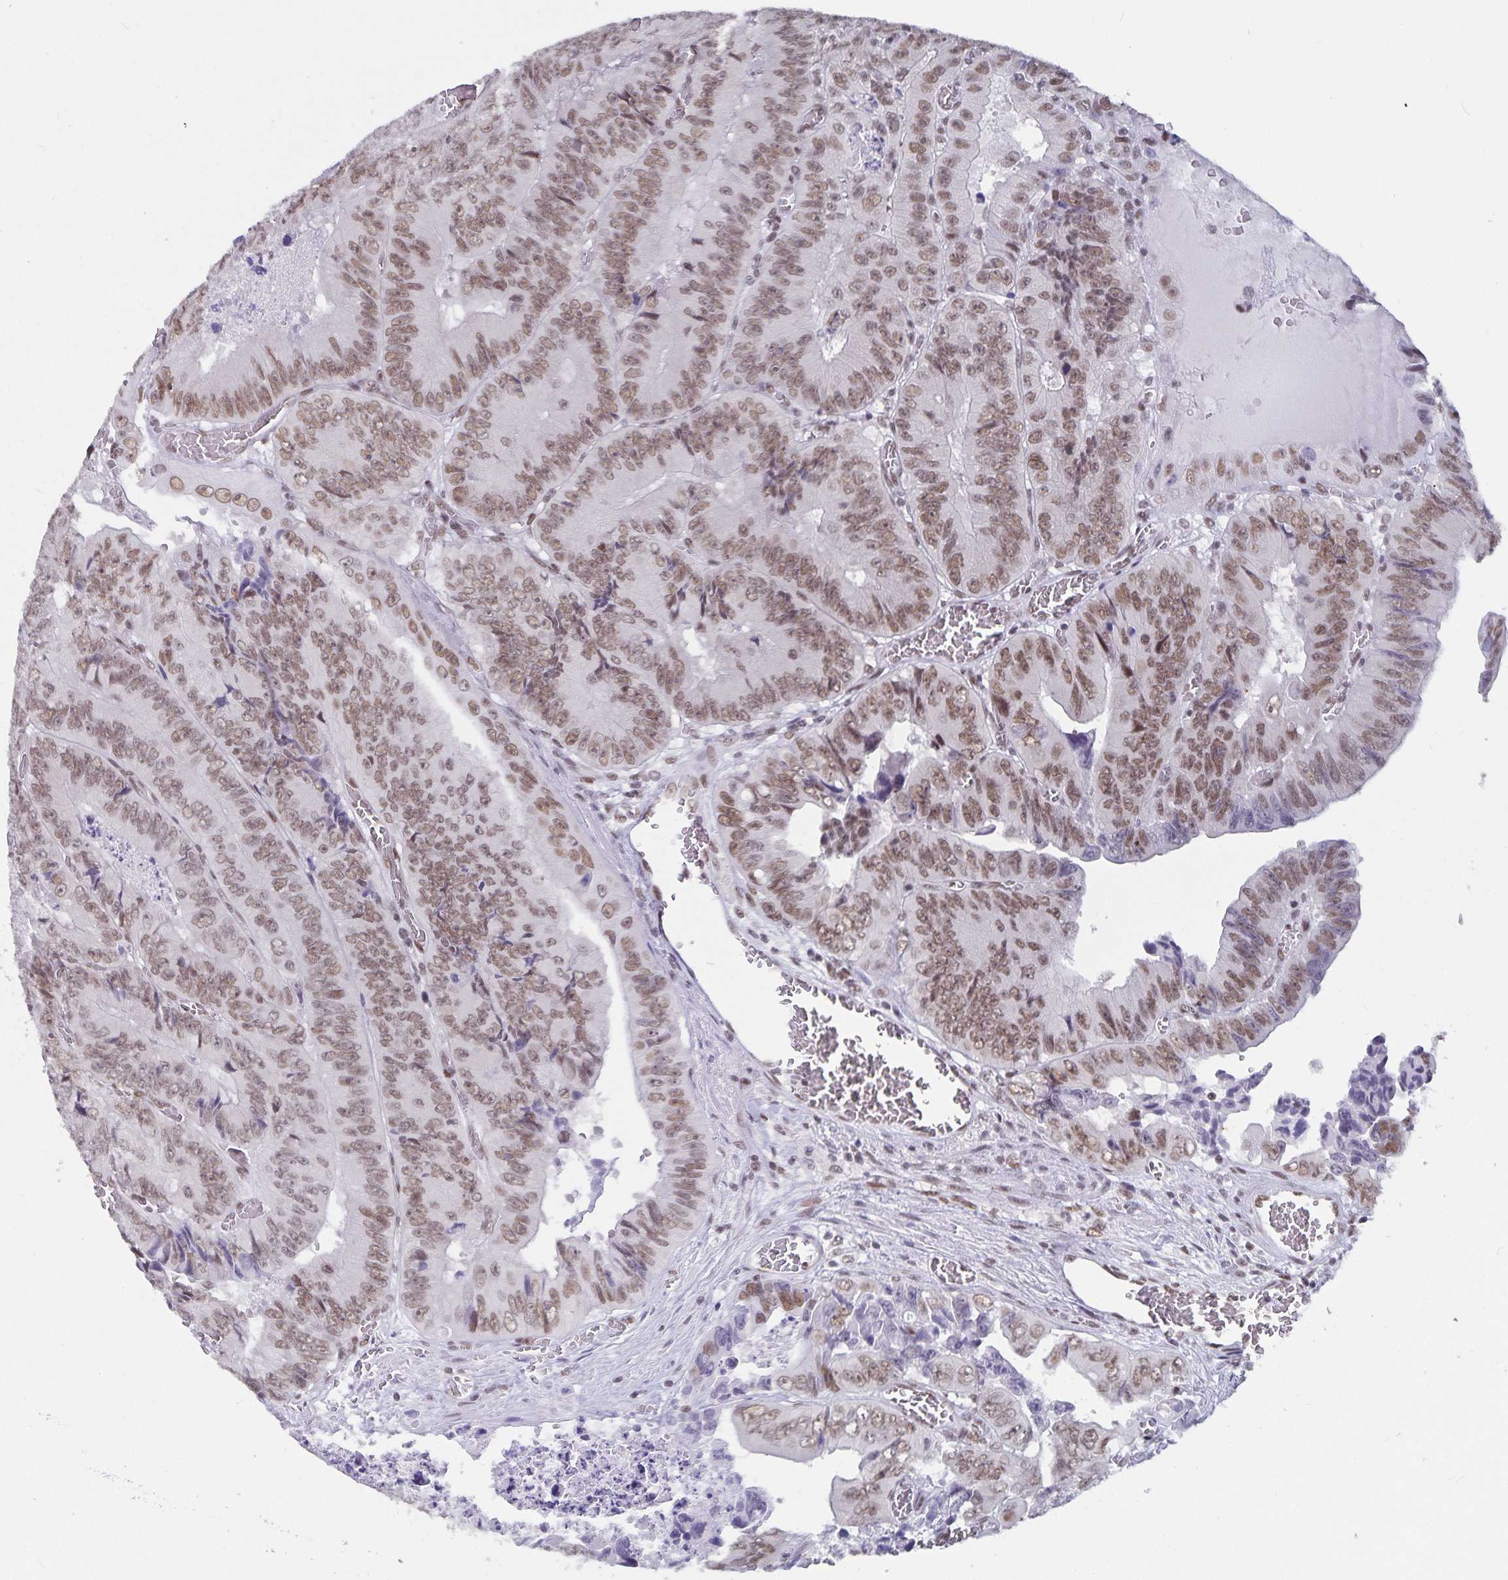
{"staining": {"intensity": "moderate", "quantity": ">75%", "location": "nuclear"}, "tissue": "colorectal cancer", "cell_type": "Tumor cells", "image_type": "cancer", "snomed": [{"axis": "morphology", "description": "Adenocarcinoma, NOS"}, {"axis": "topography", "description": "Colon"}], "caption": "This photomicrograph demonstrates IHC staining of colorectal adenocarcinoma, with medium moderate nuclear expression in approximately >75% of tumor cells.", "gene": "PBX2", "patient": {"sex": "female", "age": 84}}